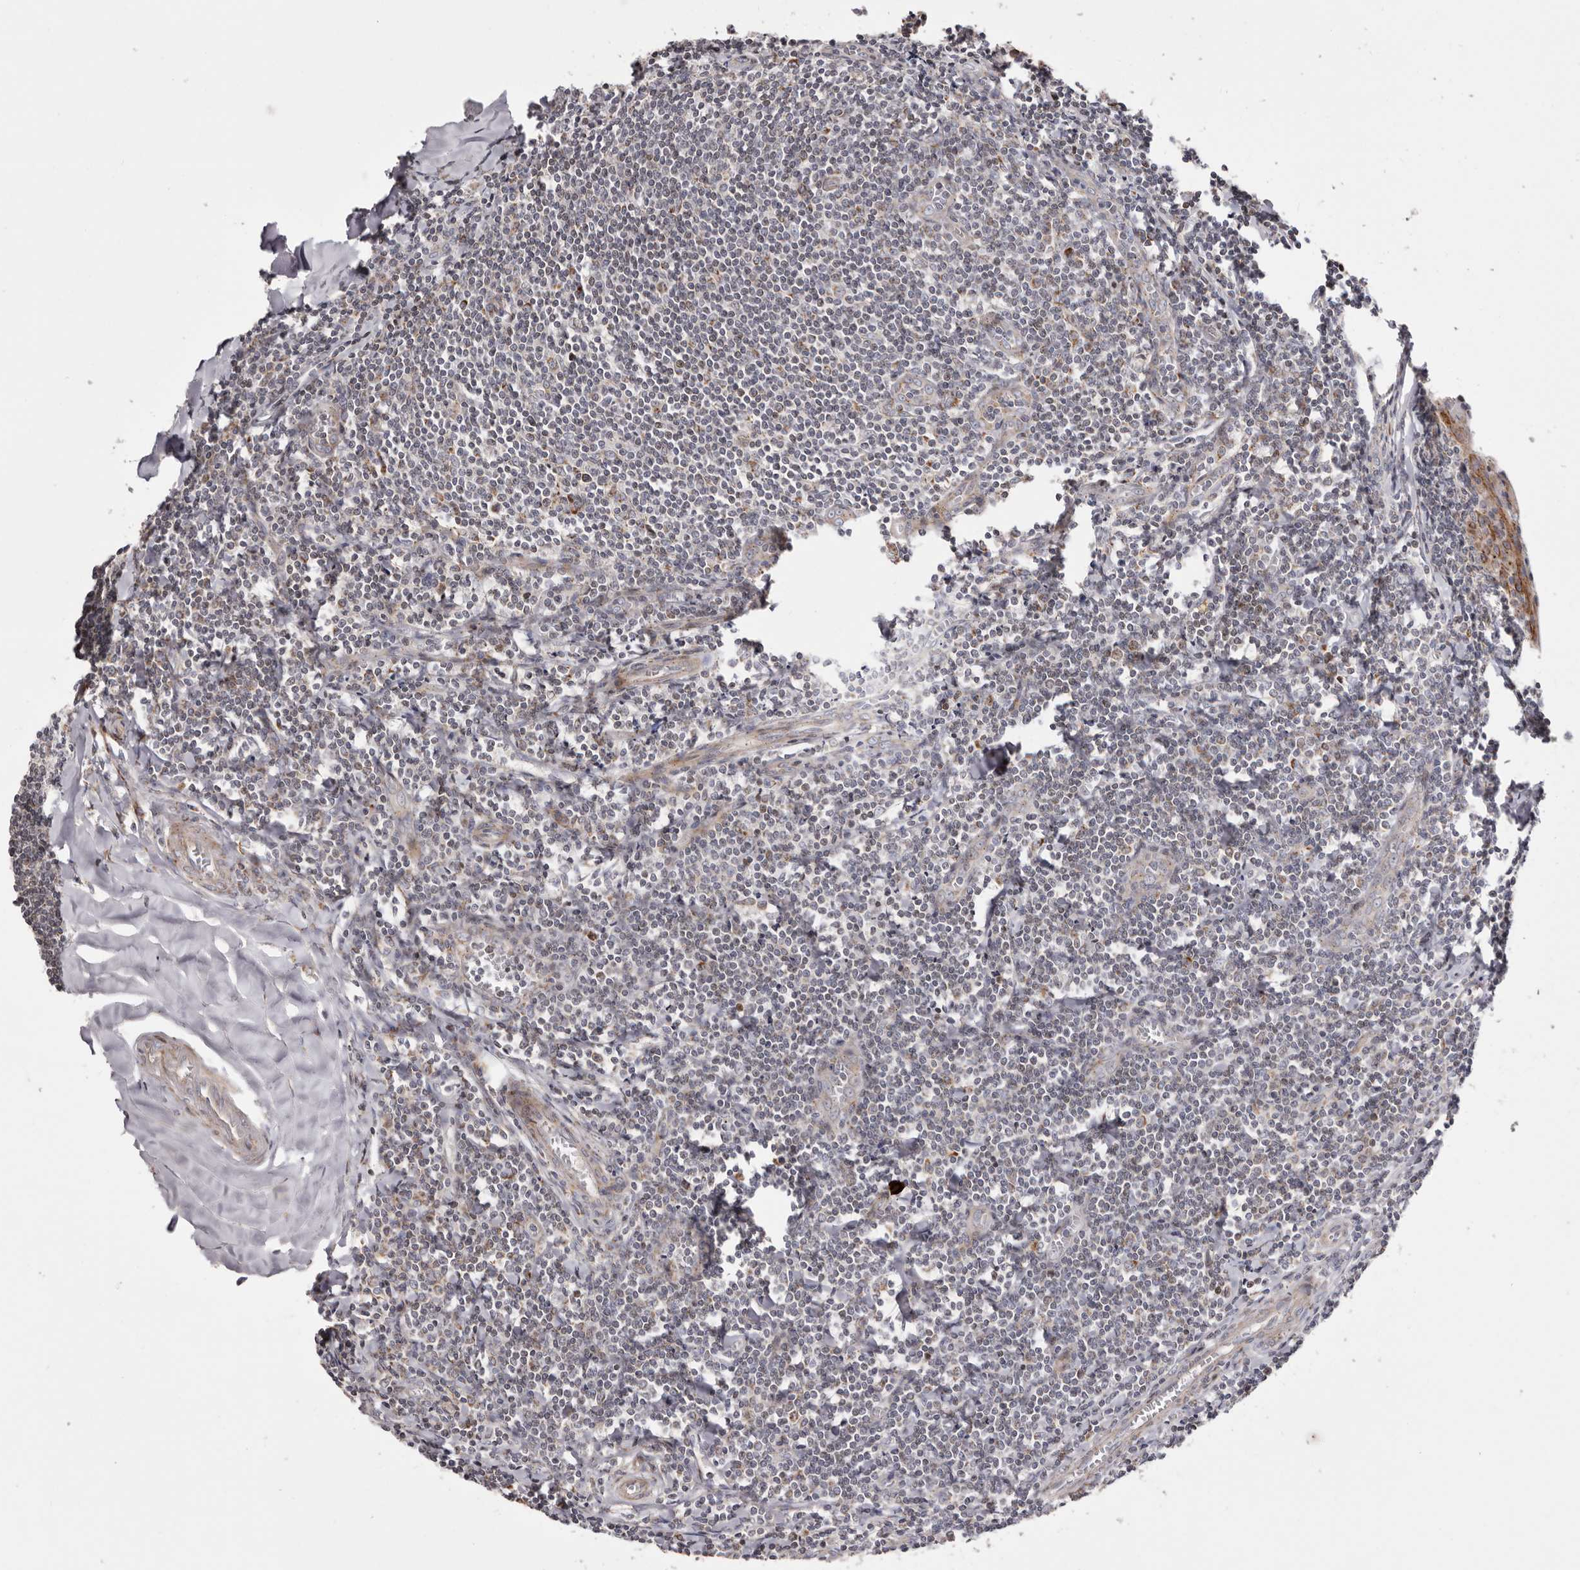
{"staining": {"intensity": "negative", "quantity": "none", "location": "none"}, "tissue": "tonsil", "cell_type": "Germinal center cells", "image_type": "normal", "snomed": [{"axis": "morphology", "description": "Normal tissue, NOS"}, {"axis": "topography", "description": "Tonsil"}], "caption": "This is an immunohistochemistry photomicrograph of benign tonsil. There is no expression in germinal center cells.", "gene": "TIMM17B", "patient": {"sex": "male", "age": 27}}